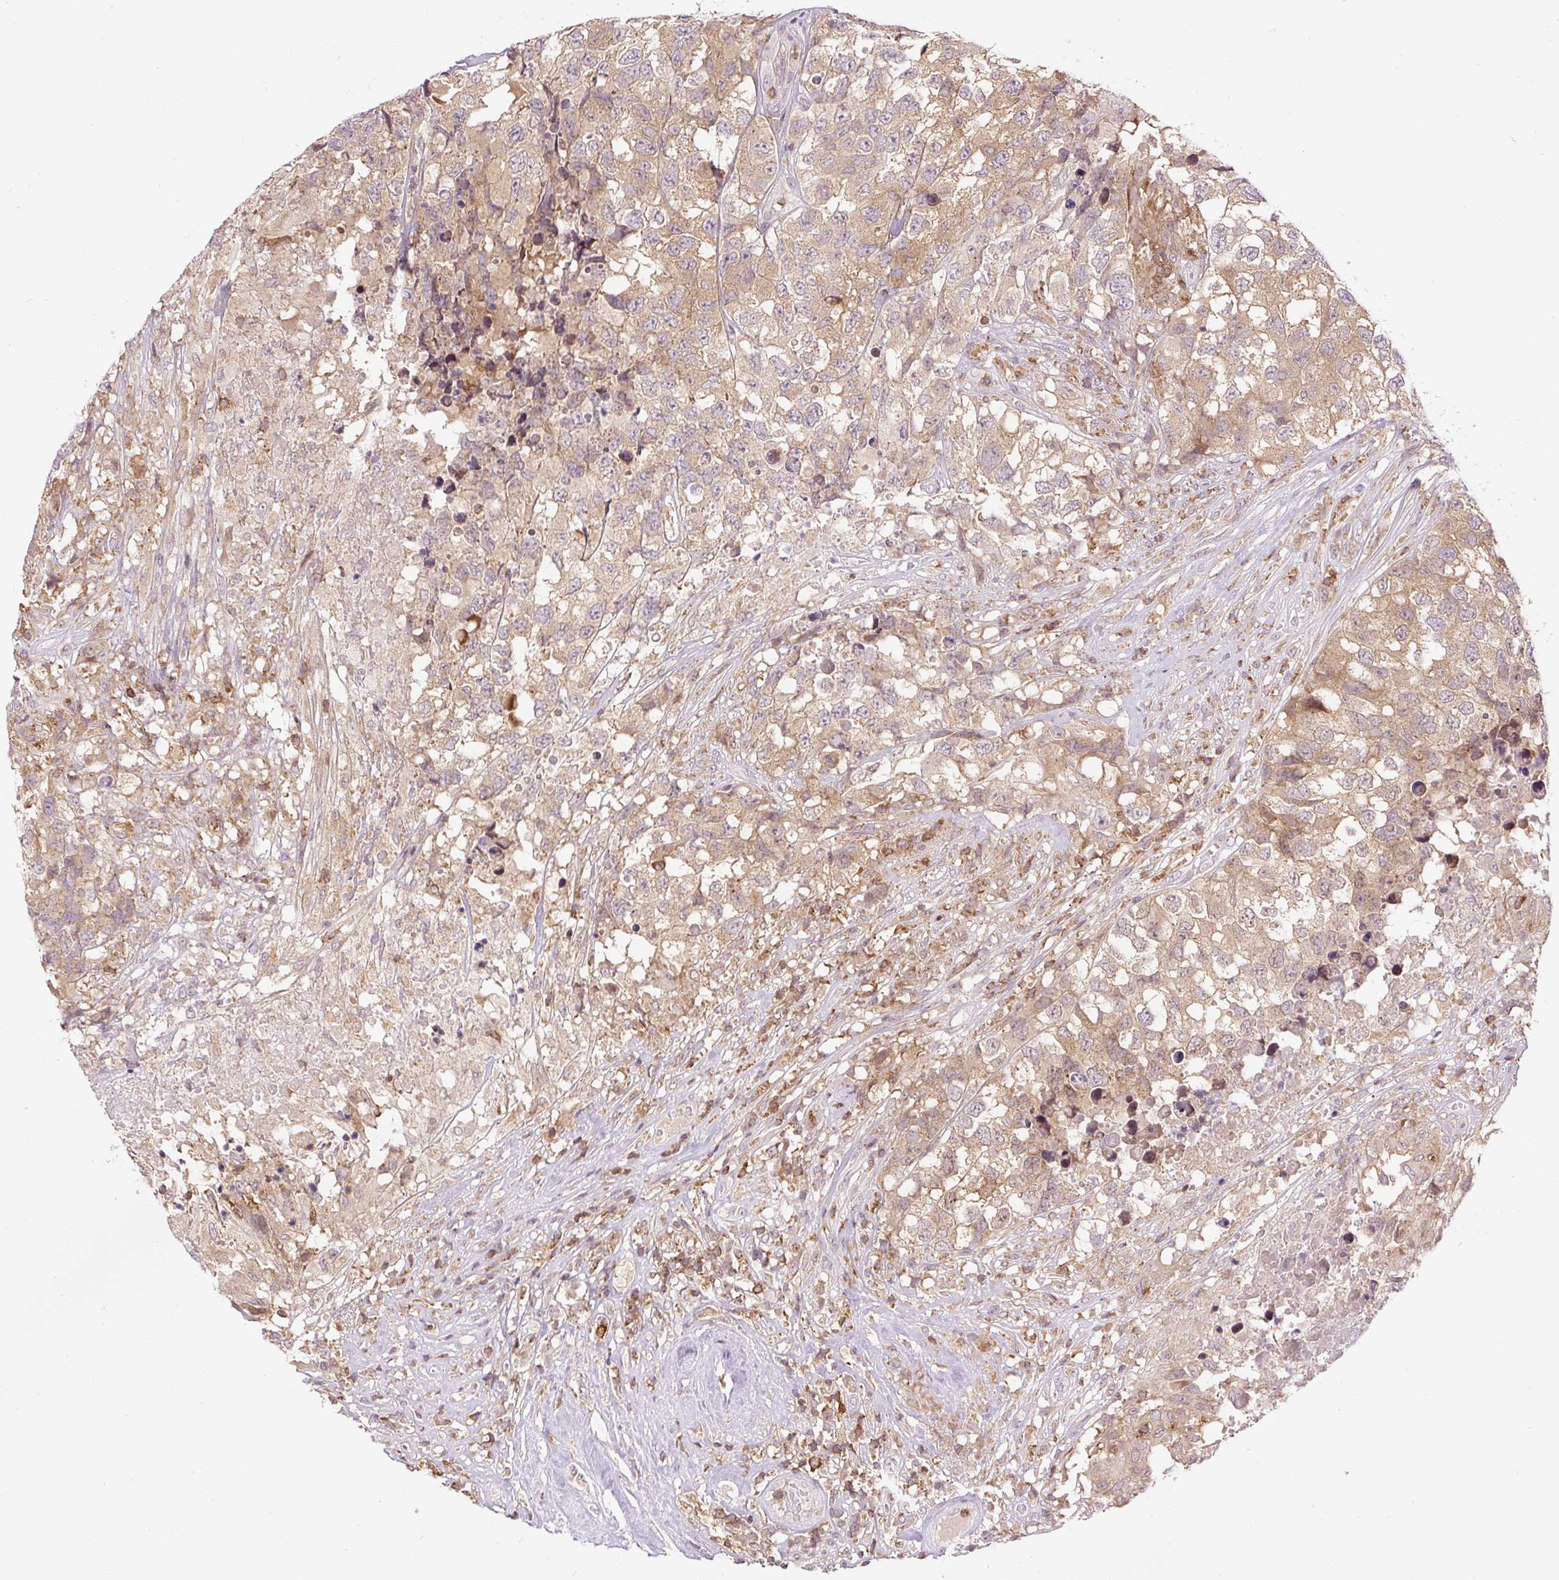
{"staining": {"intensity": "weak", "quantity": ">75%", "location": "cytoplasmic/membranous"}, "tissue": "testis cancer", "cell_type": "Tumor cells", "image_type": "cancer", "snomed": [{"axis": "morphology", "description": "Carcinoma, Embryonal, NOS"}, {"axis": "topography", "description": "Testis"}], "caption": "Approximately >75% of tumor cells in human testis cancer (embryonal carcinoma) show weak cytoplasmic/membranous protein positivity as visualized by brown immunohistochemical staining.", "gene": "CARD11", "patient": {"sex": "male", "age": 83}}